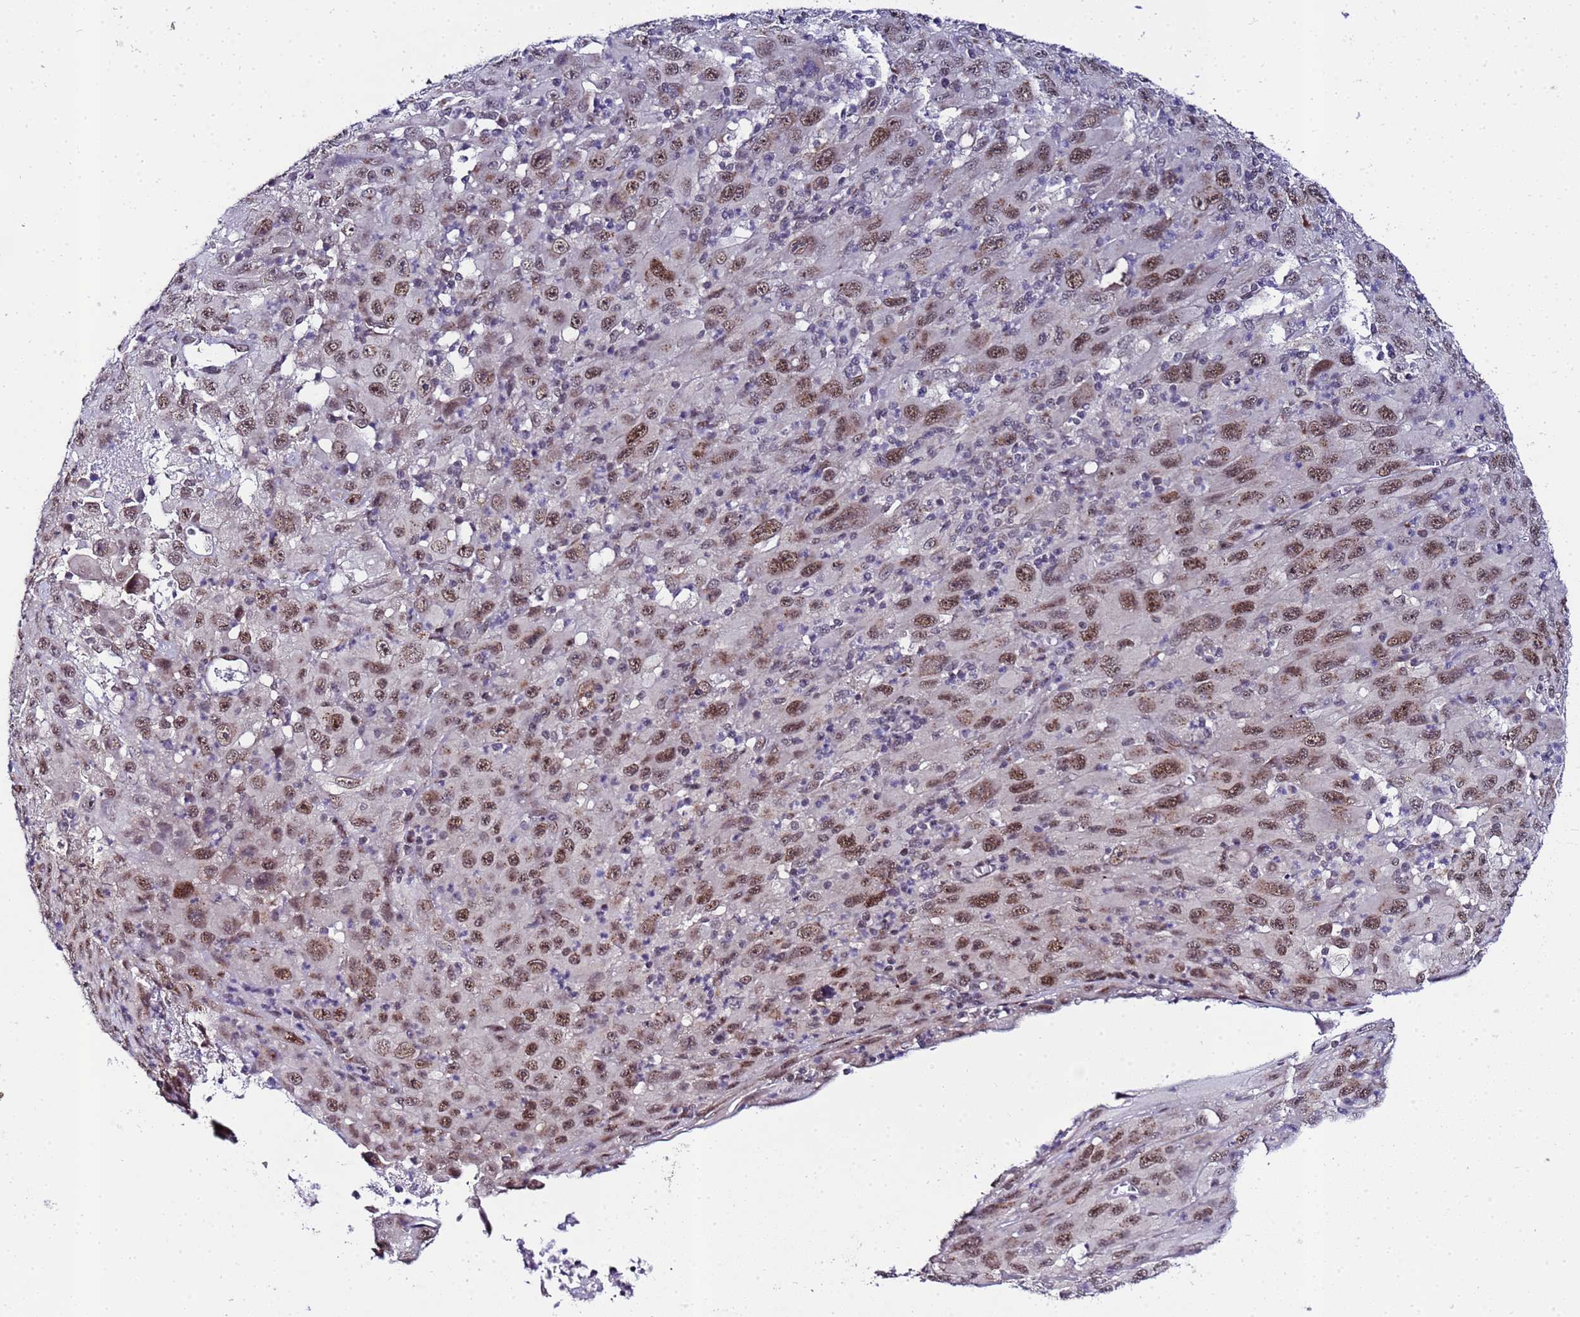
{"staining": {"intensity": "moderate", "quantity": ">75%", "location": "nuclear"}, "tissue": "melanoma", "cell_type": "Tumor cells", "image_type": "cancer", "snomed": [{"axis": "morphology", "description": "Malignant melanoma, Metastatic site"}, {"axis": "topography", "description": "Skin"}], "caption": "Immunohistochemical staining of malignant melanoma (metastatic site) exhibits moderate nuclear protein expression in approximately >75% of tumor cells. (brown staining indicates protein expression, while blue staining denotes nuclei).", "gene": "C19orf47", "patient": {"sex": "female", "age": 56}}